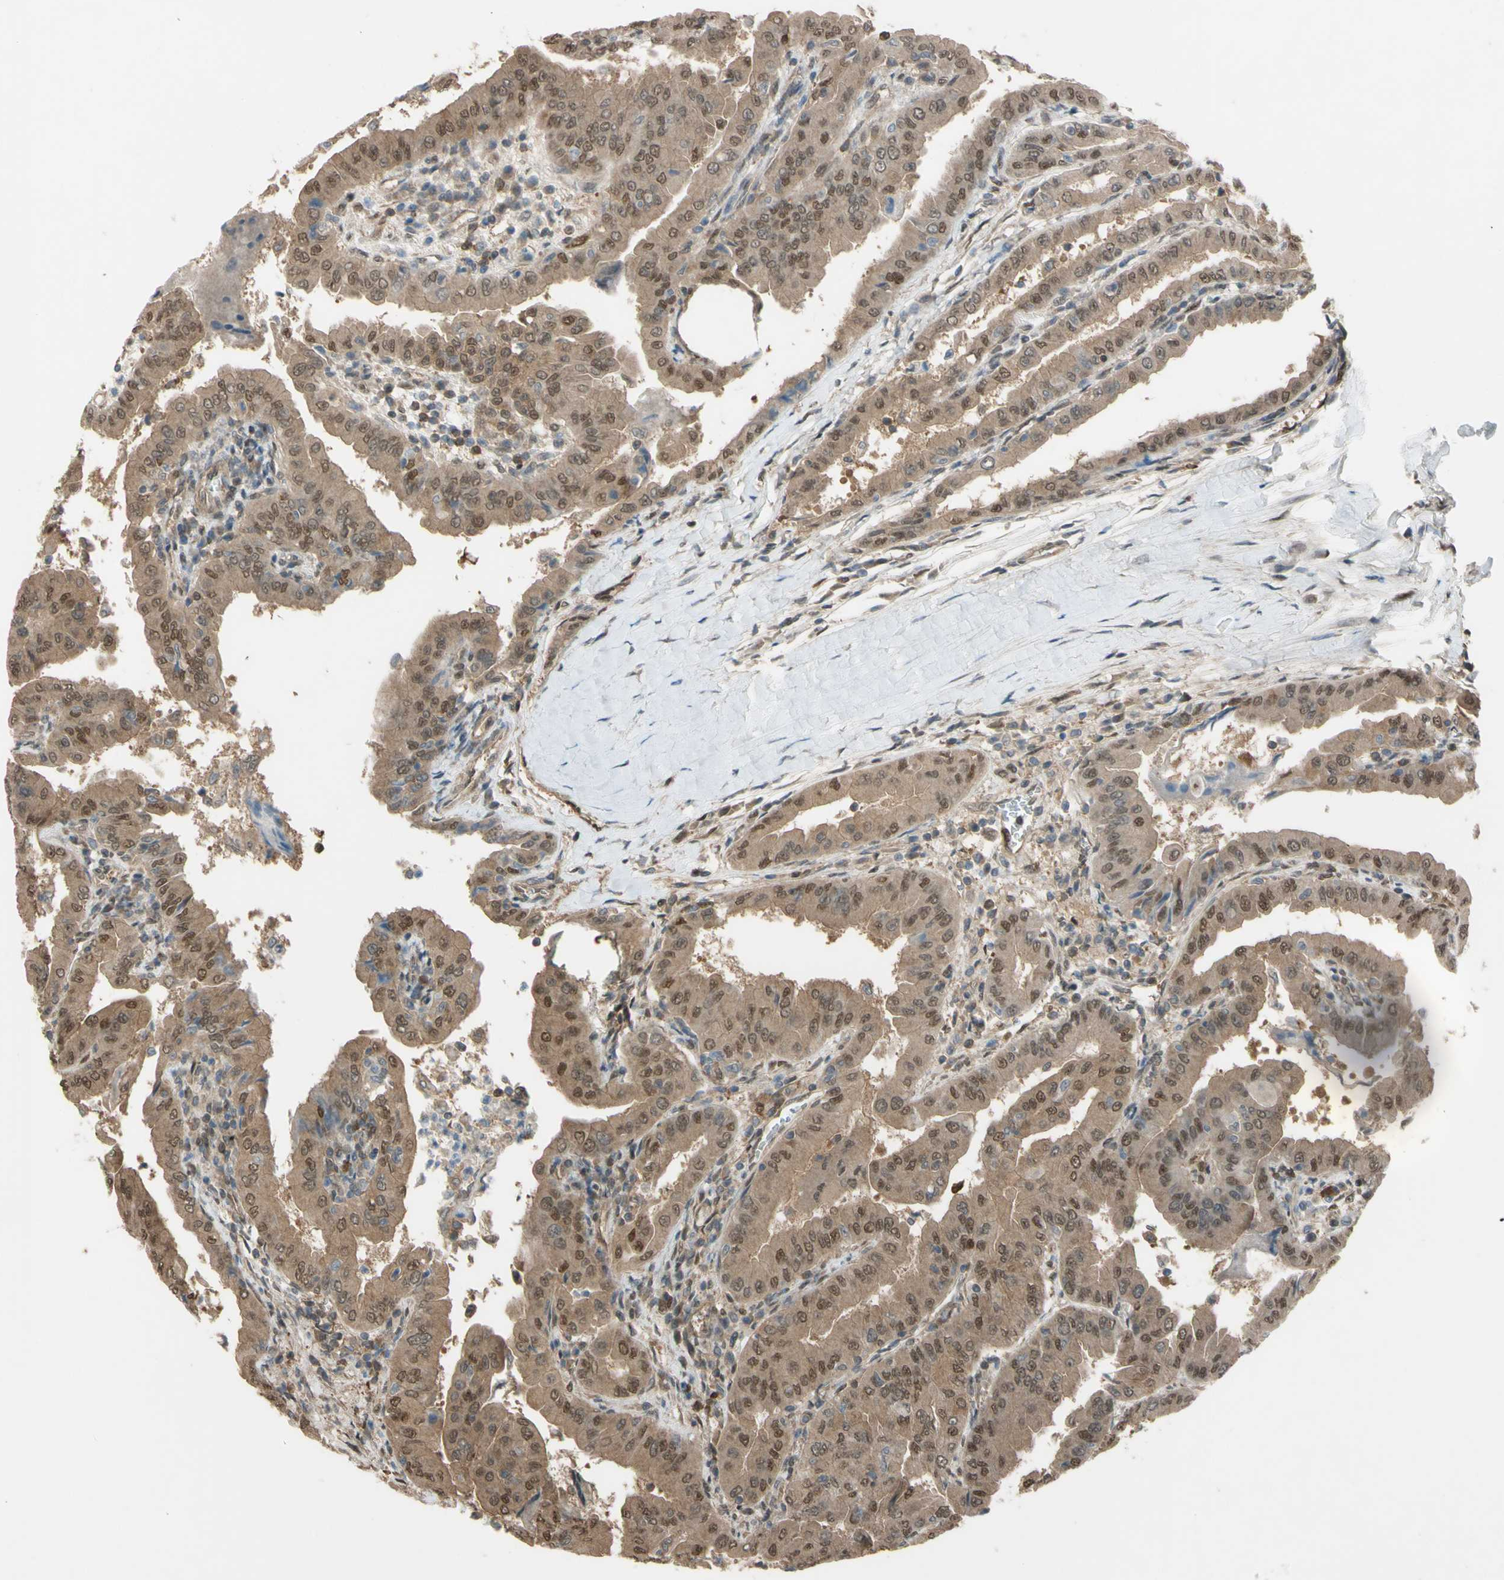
{"staining": {"intensity": "moderate", "quantity": ">75%", "location": "cytoplasmic/membranous,nuclear"}, "tissue": "thyroid cancer", "cell_type": "Tumor cells", "image_type": "cancer", "snomed": [{"axis": "morphology", "description": "Papillary adenocarcinoma, NOS"}, {"axis": "topography", "description": "Thyroid gland"}], "caption": "A brown stain highlights moderate cytoplasmic/membranous and nuclear staining of a protein in papillary adenocarcinoma (thyroid) tumor cells.", "gene": "YWHAQ", "patient": {"sex": "male", "age": 33}}